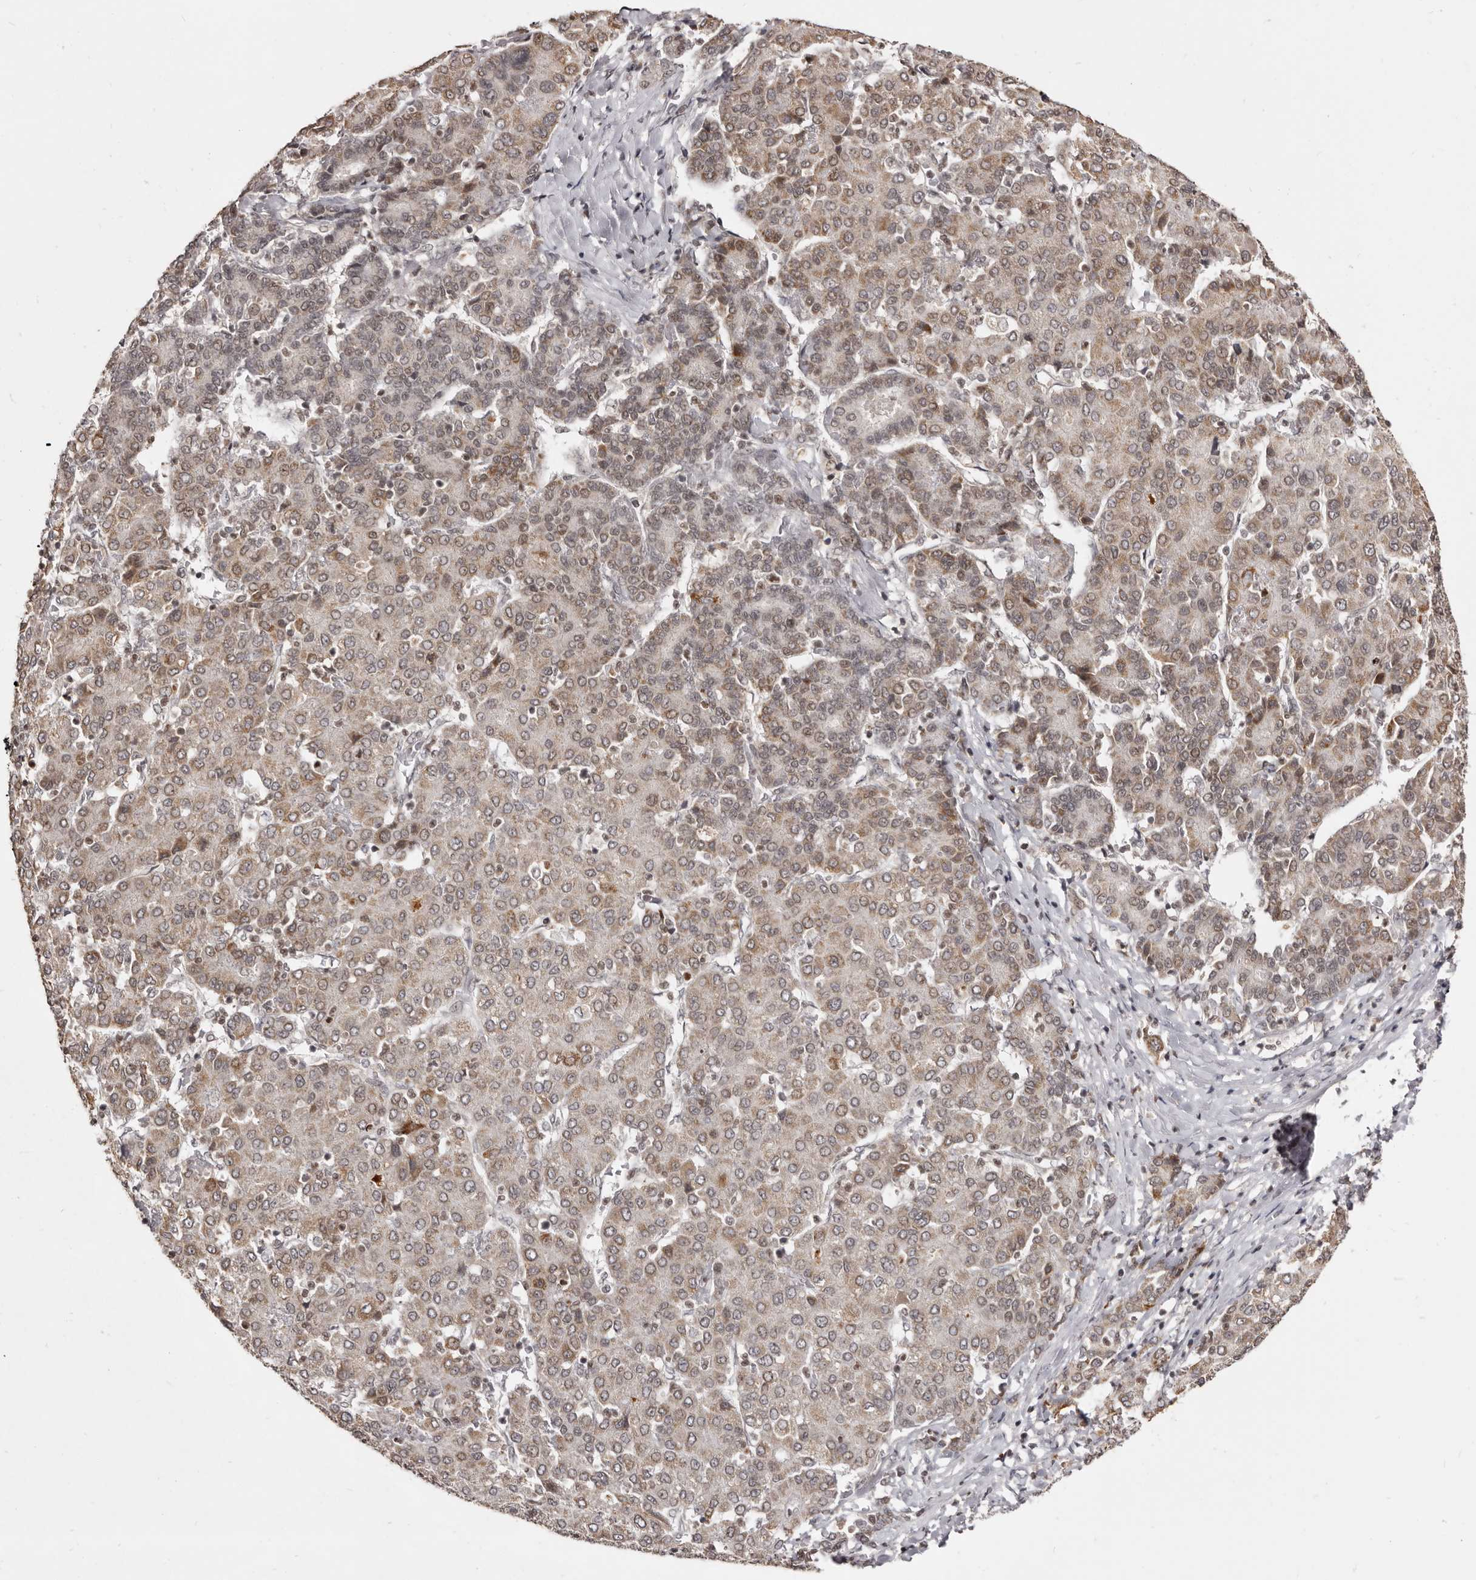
{"staining": {"intensity": "weak", "quantity": "25%-75%", "location": "cytoplasmic/membranous"}, "tissue": "liver cancer", "cell_type": "Tumor cells", "image_type": "cancer", "snomed": [{"axis": "morphology", "description": "Carcinoma, Hepatocellular, NOS"}, {"axis": "topography", "description": "Liver"}], "caption": "Liver cancer tissue reveals weak cytoplasmic/membranous staining in about 25%-75% of tumor cells, visualized by immunohistochemistry. (Stains: DAB (3,3'-diaminobenzidine) in brown, nuclei in blue, Microscopy: brightfield microscopy at high magnification).", "gene": "THUMPD1", "patient": {"sex": "male", "age": 65}}